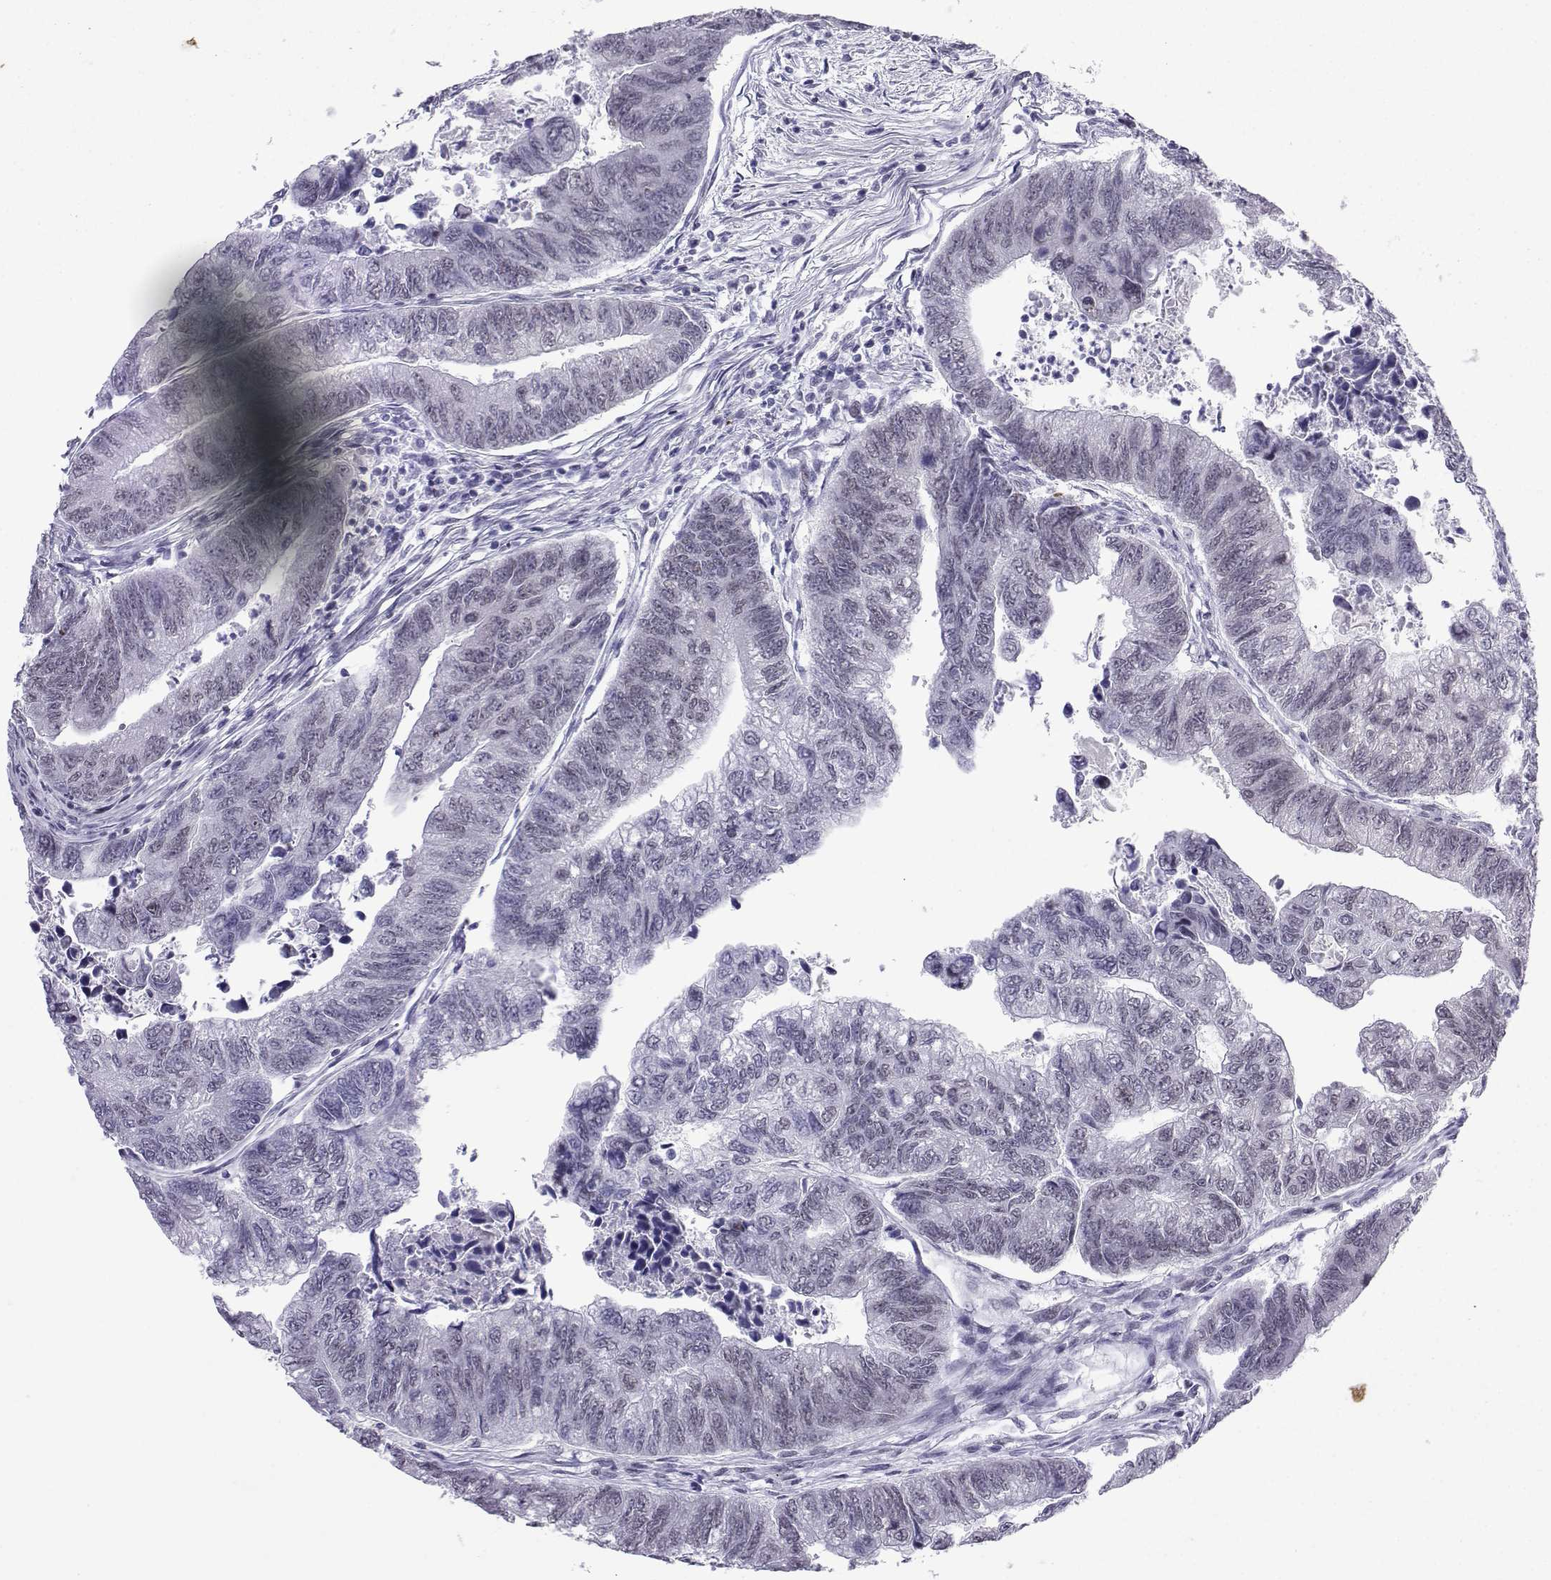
{"staining": {"intensity": "negative", "quantity": "none", "location": "none"}, "tissue": "colorectal cancer", "cell_type": "Tumor cells", "image_type": "cancer", "snomed": [{"axis": "morphology", "description": "Adenocarcinoma, NOS"}, {"axis": "topography", "description": "Colon"}], "caption": "Tumor cells show no significant positivity in colorectal cancer.", "gene": "LORICRIN", "patient": {"sex": "female", "age": 65}}